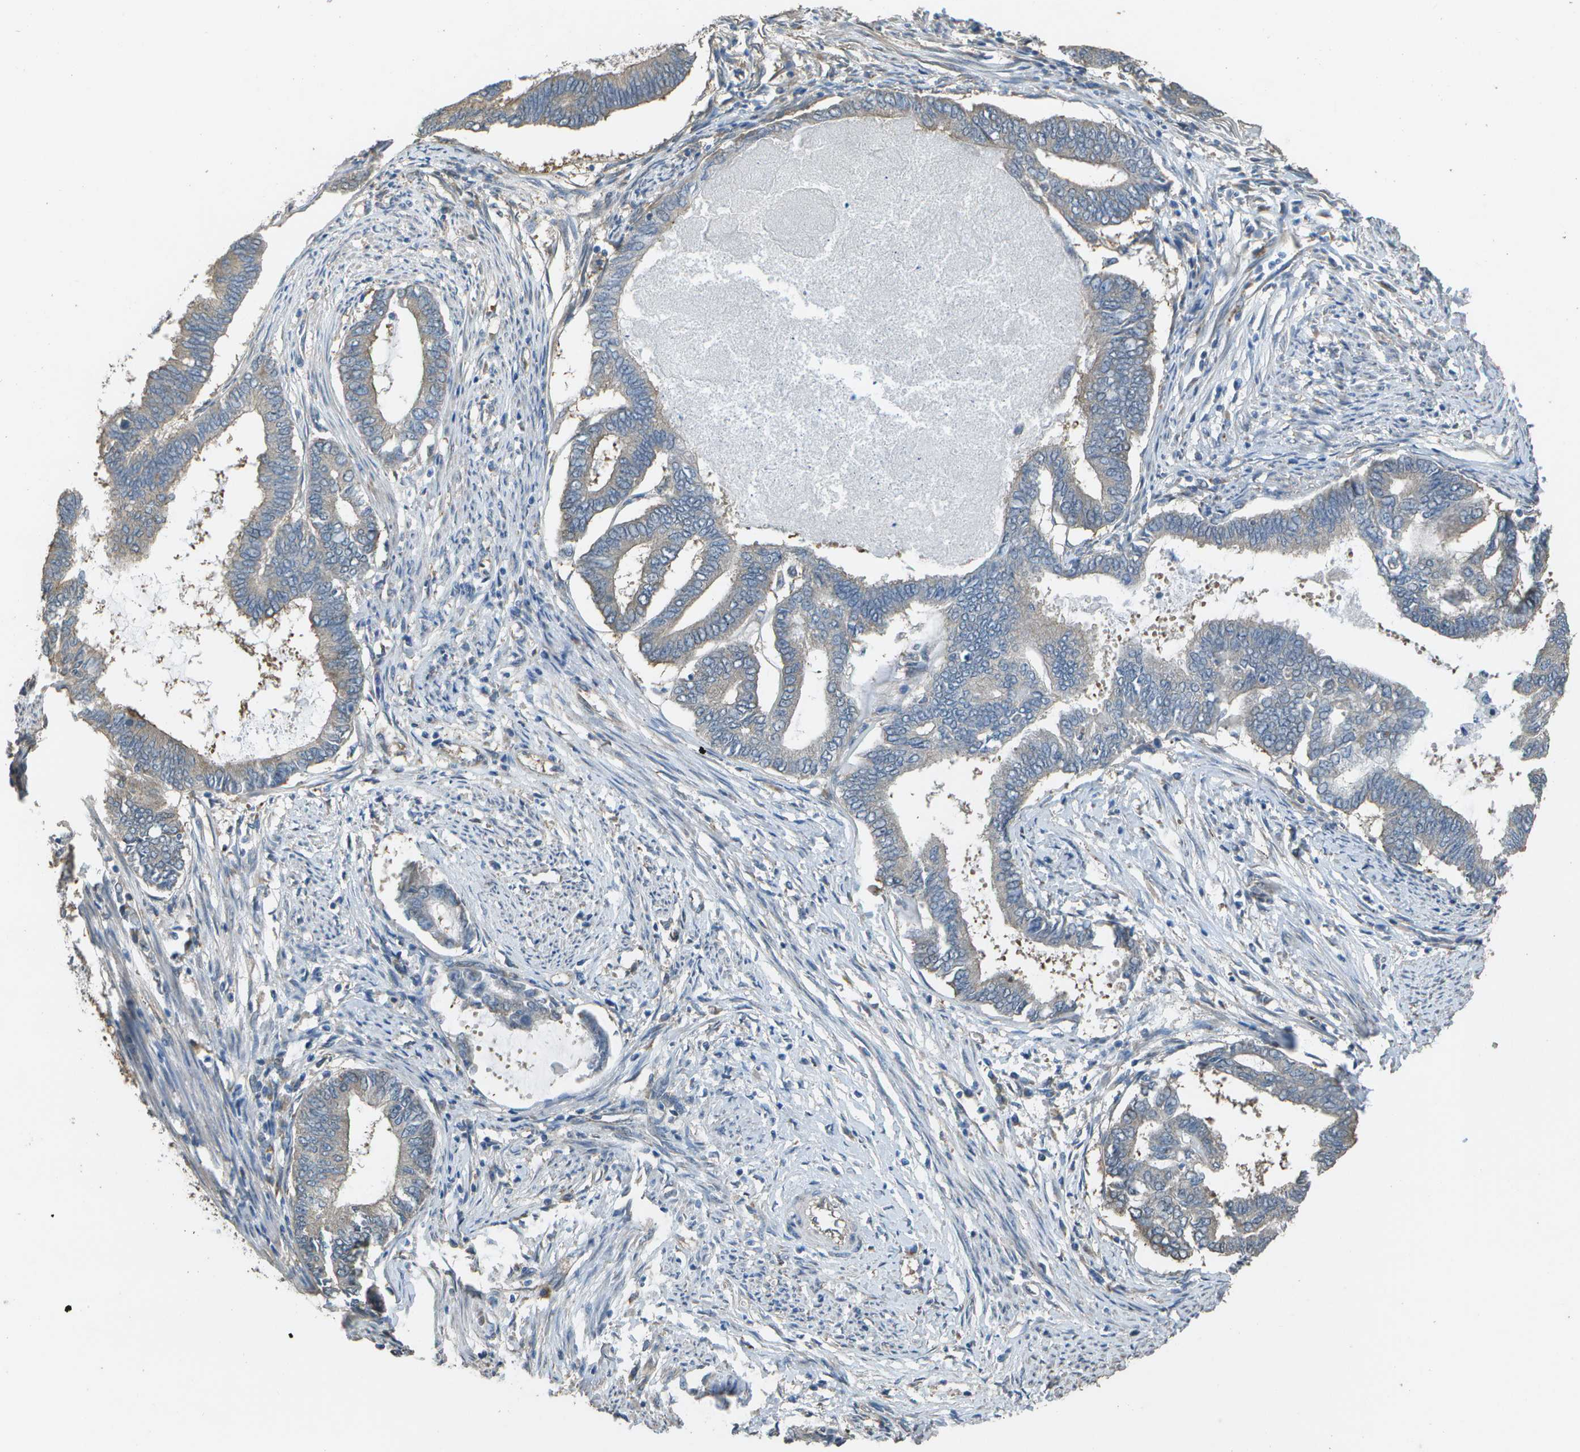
{"staining": {"intensity": "negative", "quantity": "none", "location": "none"}, "tissue": "endometrial cancer", "cell_type": "Tumor cells", "image_type": "cancer", "snomed": [{"axis": "morphology", "description": "Adenocarcinoma, NOS"}, {"axis": "topography", "description": "Endometrium"}], "caption": "A histopathology image of endometrial cancer (adenocarcinoma) stained for a protein shows no brown staining in tumor cells.", "gene": "CLNS1A", "patient": {"sex": "female", "age": 86}}